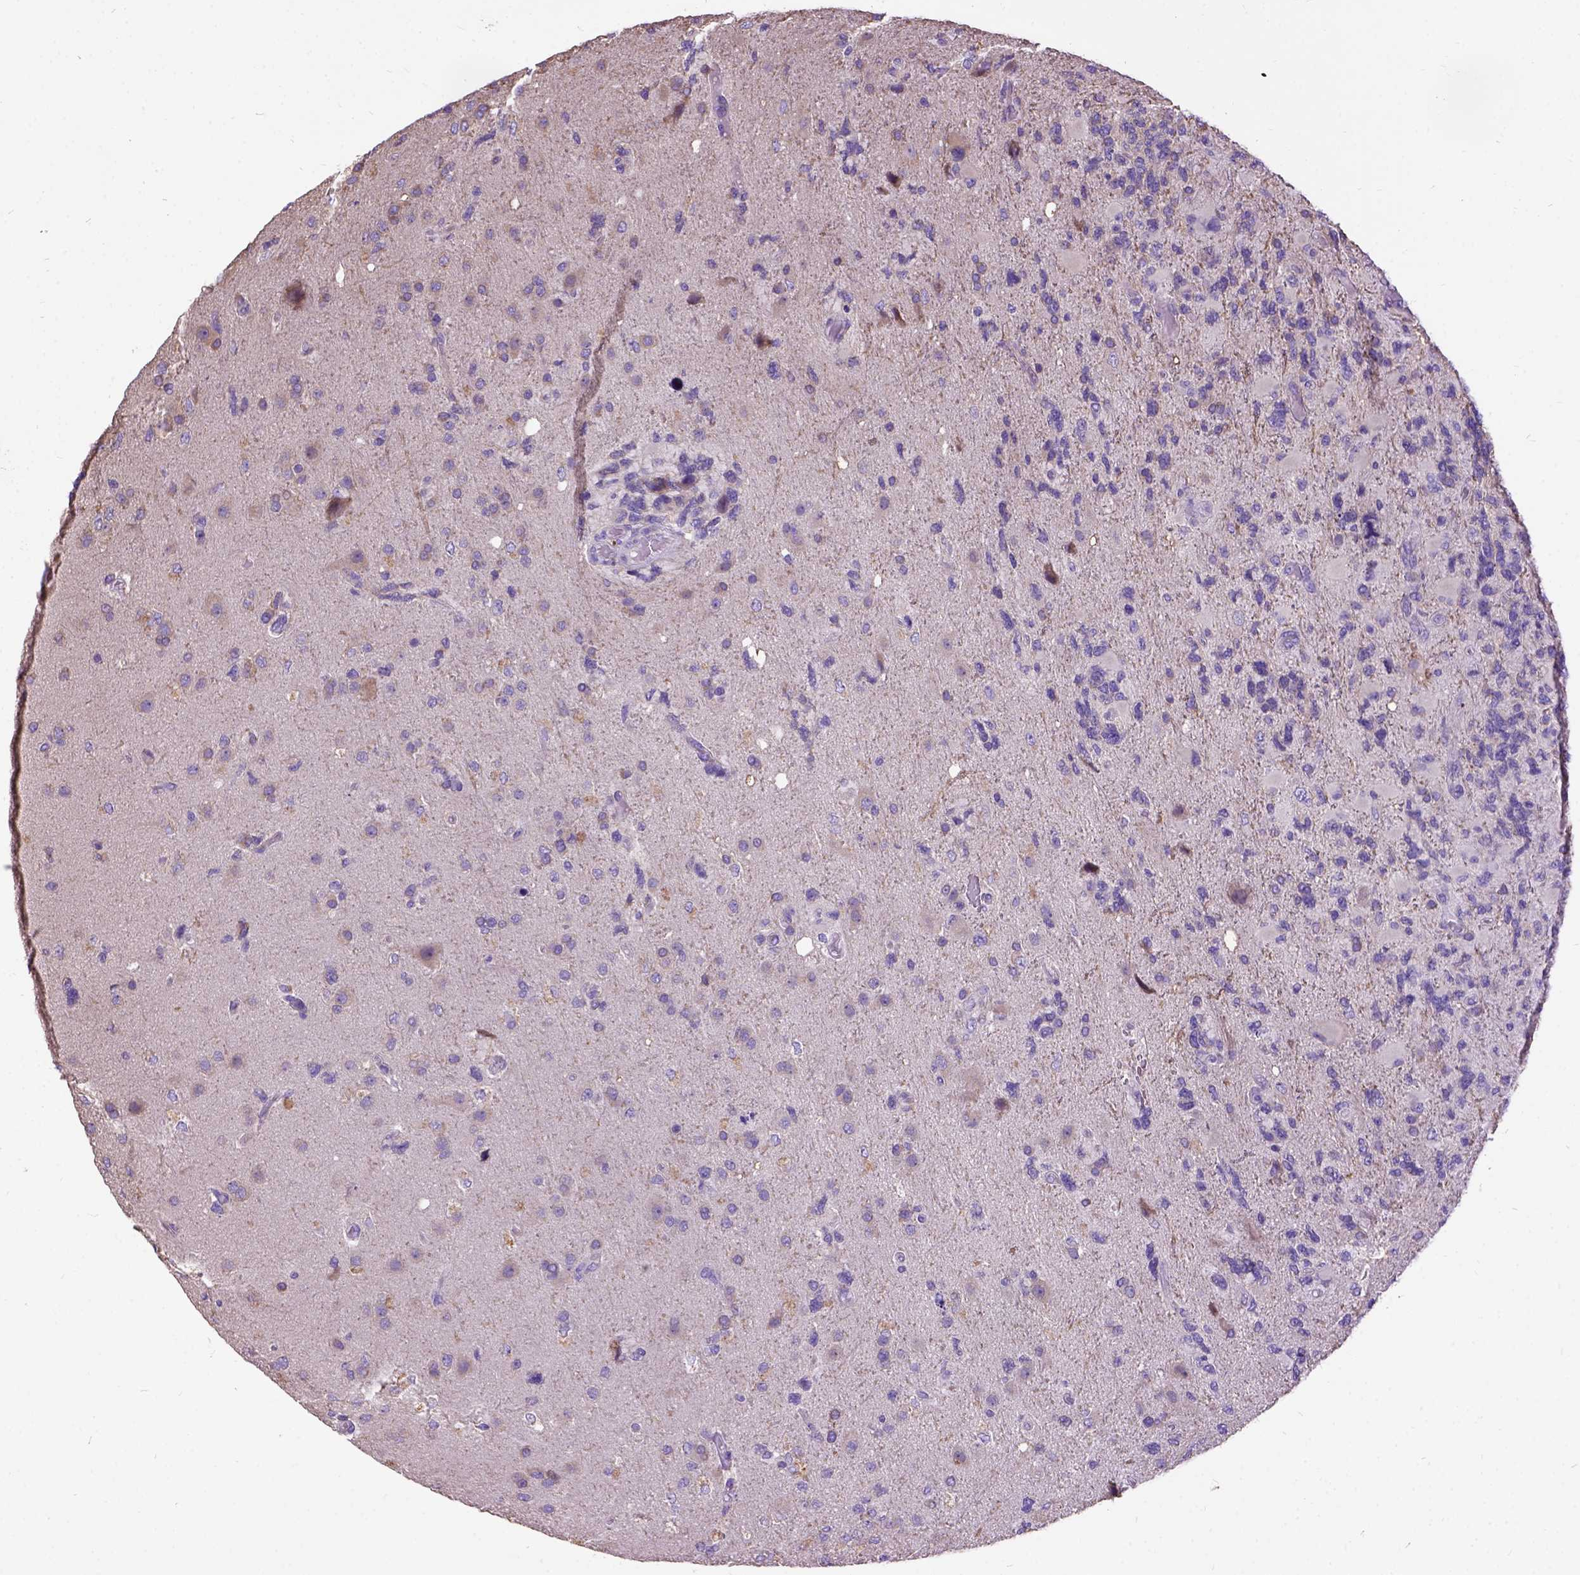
{"staining": {"intensity": "negative", "quantity": "none", "location": "none"}, "tissue": "glioma", "cell_type": "Tumor cells", "image_type": "cancer", "snomed": [{"axis": "morphology", "description": "Glioma, malignant, High grade"}, {"axis": "topography", "description": "Brain"}], "caption": "This is a photomicrograph of immunohistochemistry staining of glioma, which shows no staining in tumor cells. (Brightfield microscopy of DAB immunohistochemistry (IHC) at high magnification).", "gene": "CFAP54", "patient": {"sex": "female", "age": 71}}